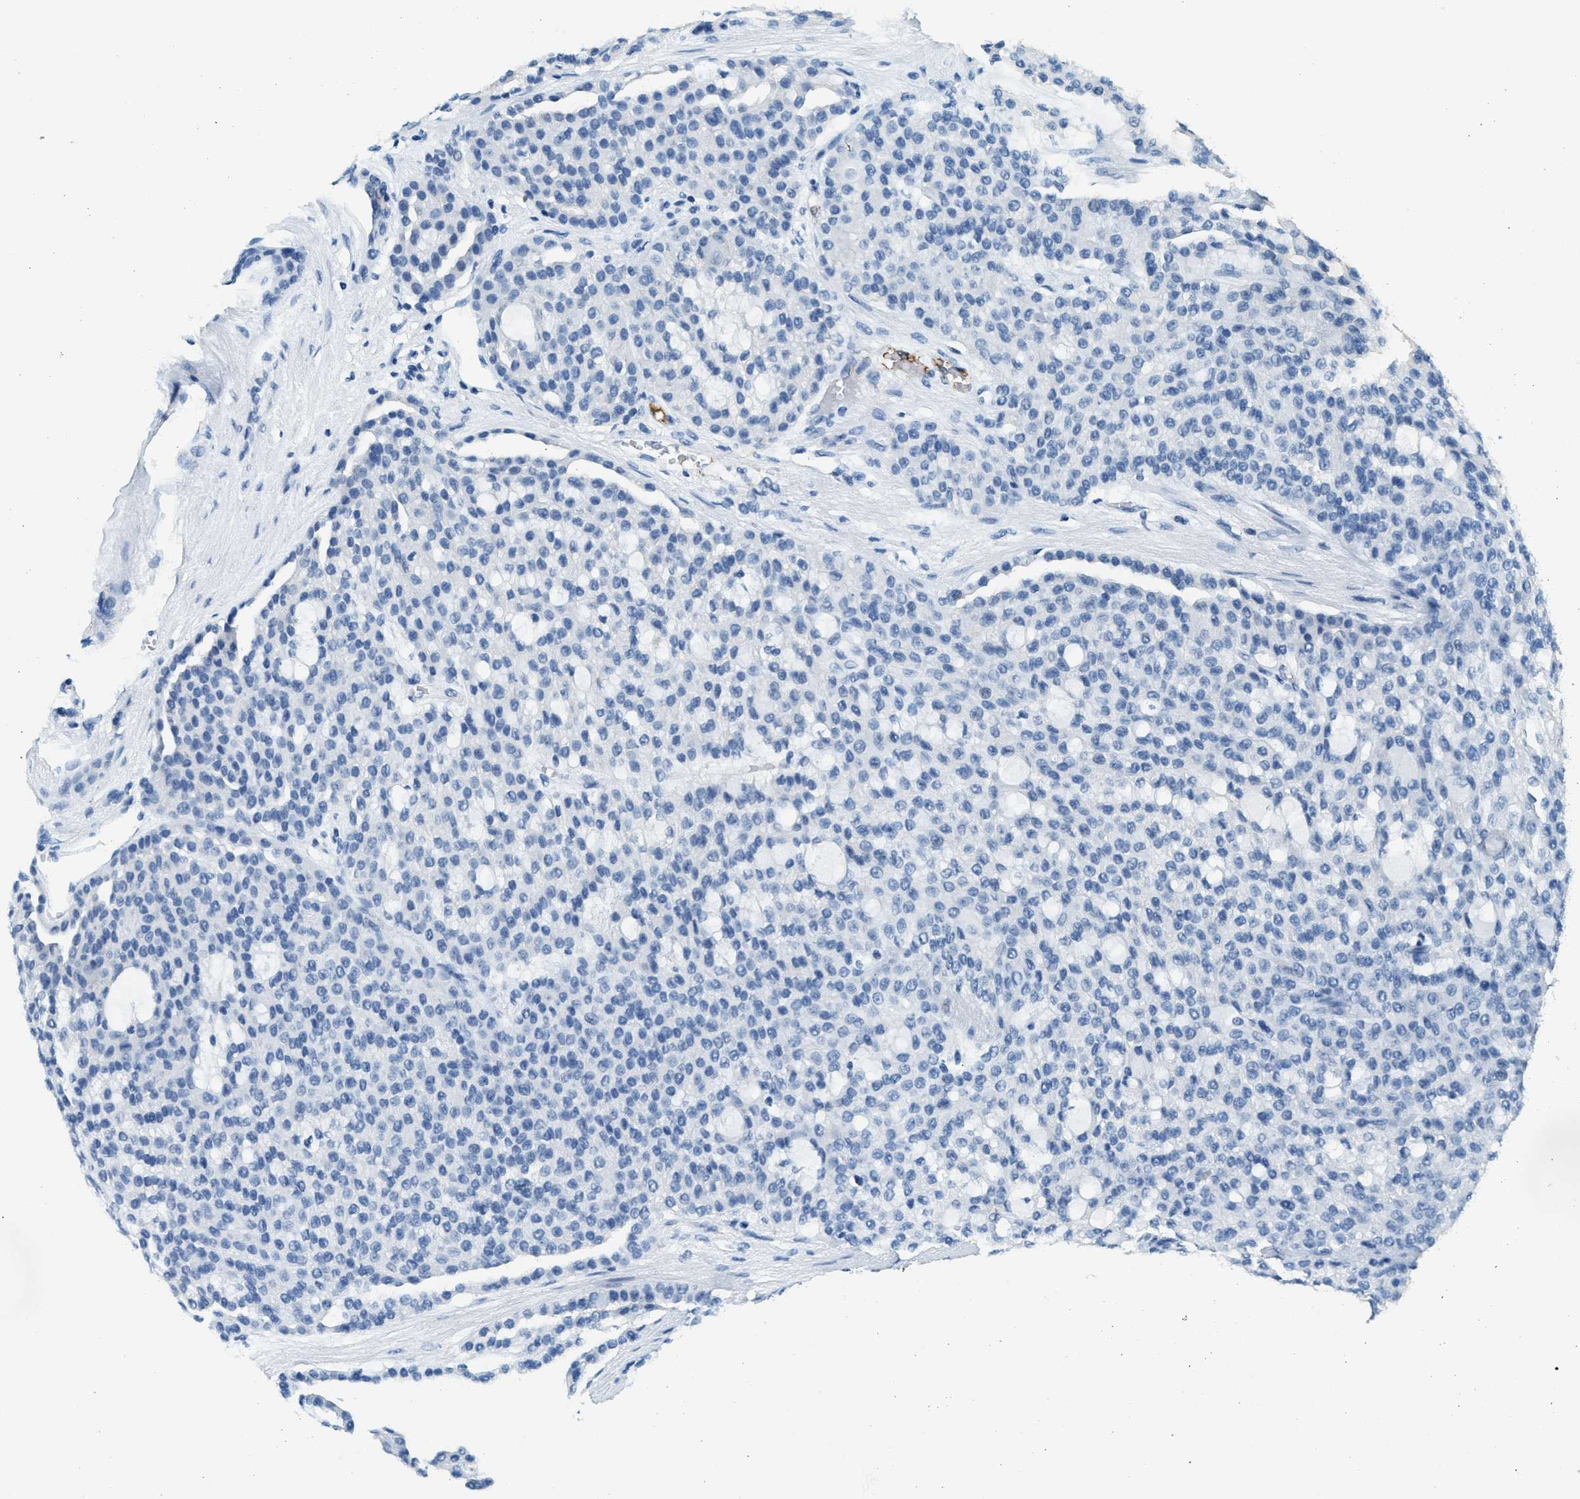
{"staining": {"intensity": "negative", "quantity": "none", "location": "none"}, "tissue": "renal cancer", "cell_type": "Tumor cells", "image_type": "cancer", "snomed": [{"axis": "morphology", "description": "Adenocarcinoma, NOS"}, {"axis": "topography", "description": "Kidney"}], "caption": "Immunohistochemistry (IHC) of human renal cancer shows no positivity in tumor cells.", "gene": "A2M", "patient": {"sex": "male", "age": 63}}